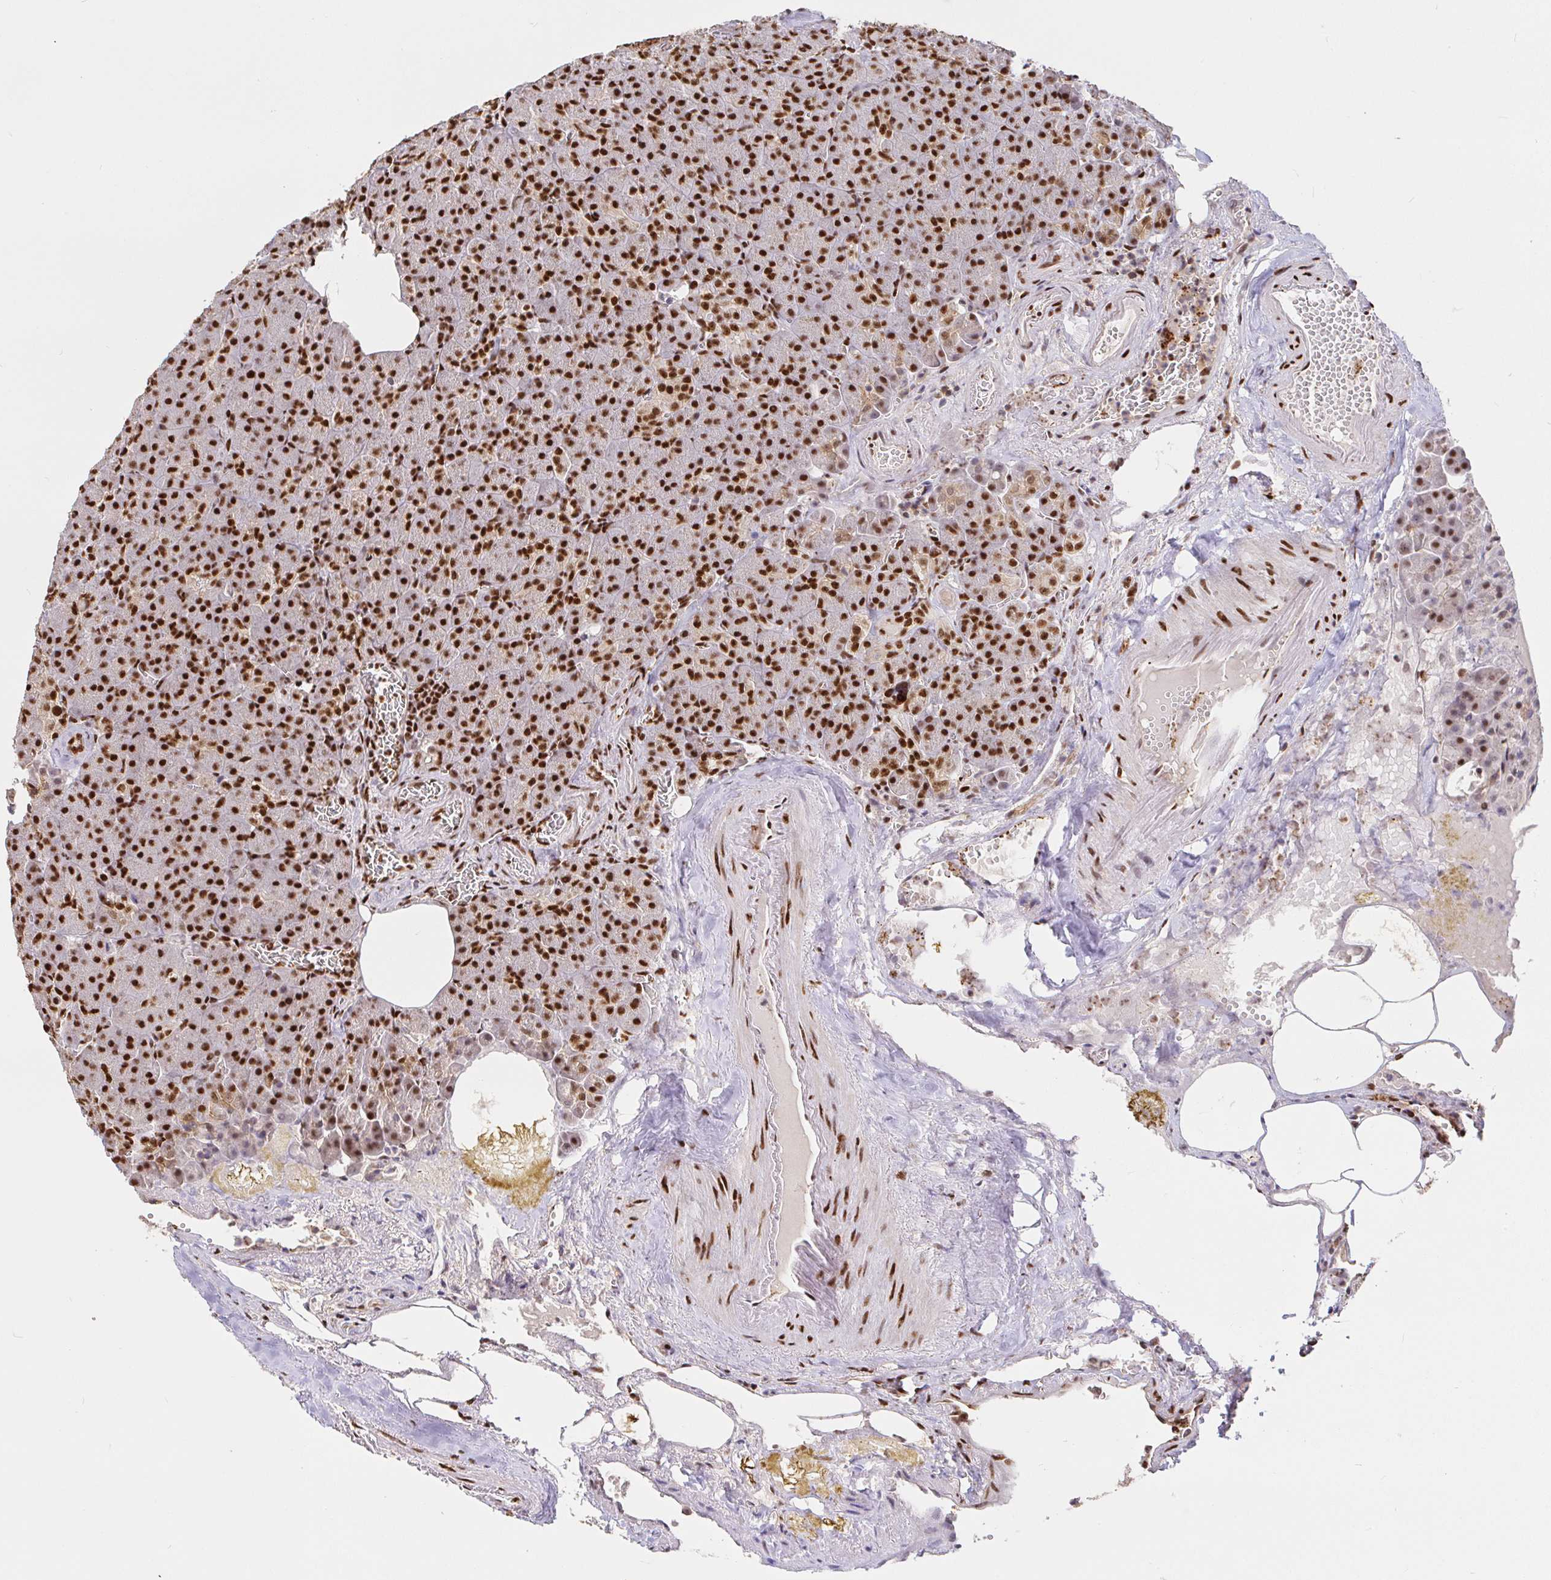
{"staining": {"intensity": "strong", "quantity": ">75%", "location": "nuclear"}, "tissue": "pancreas", "cell_type": "Exocrine glandular cells", "image_type": "normal", "snomed": [{"axis": "morphology", "description": "Normal tissue, NOS"}, {"axis": "topography", "description": "Pancreas"}], "caption": "IHC micrograph of benign pancreas: pancreas stained using immunohistochemistry reveals high levels of strong protein expression localized specifically in the nuclear of exocrine glandular cells, appearing as a nuclear brown color.", "gene": "SP3", "patient": {"sex": "female", "age": 74}}